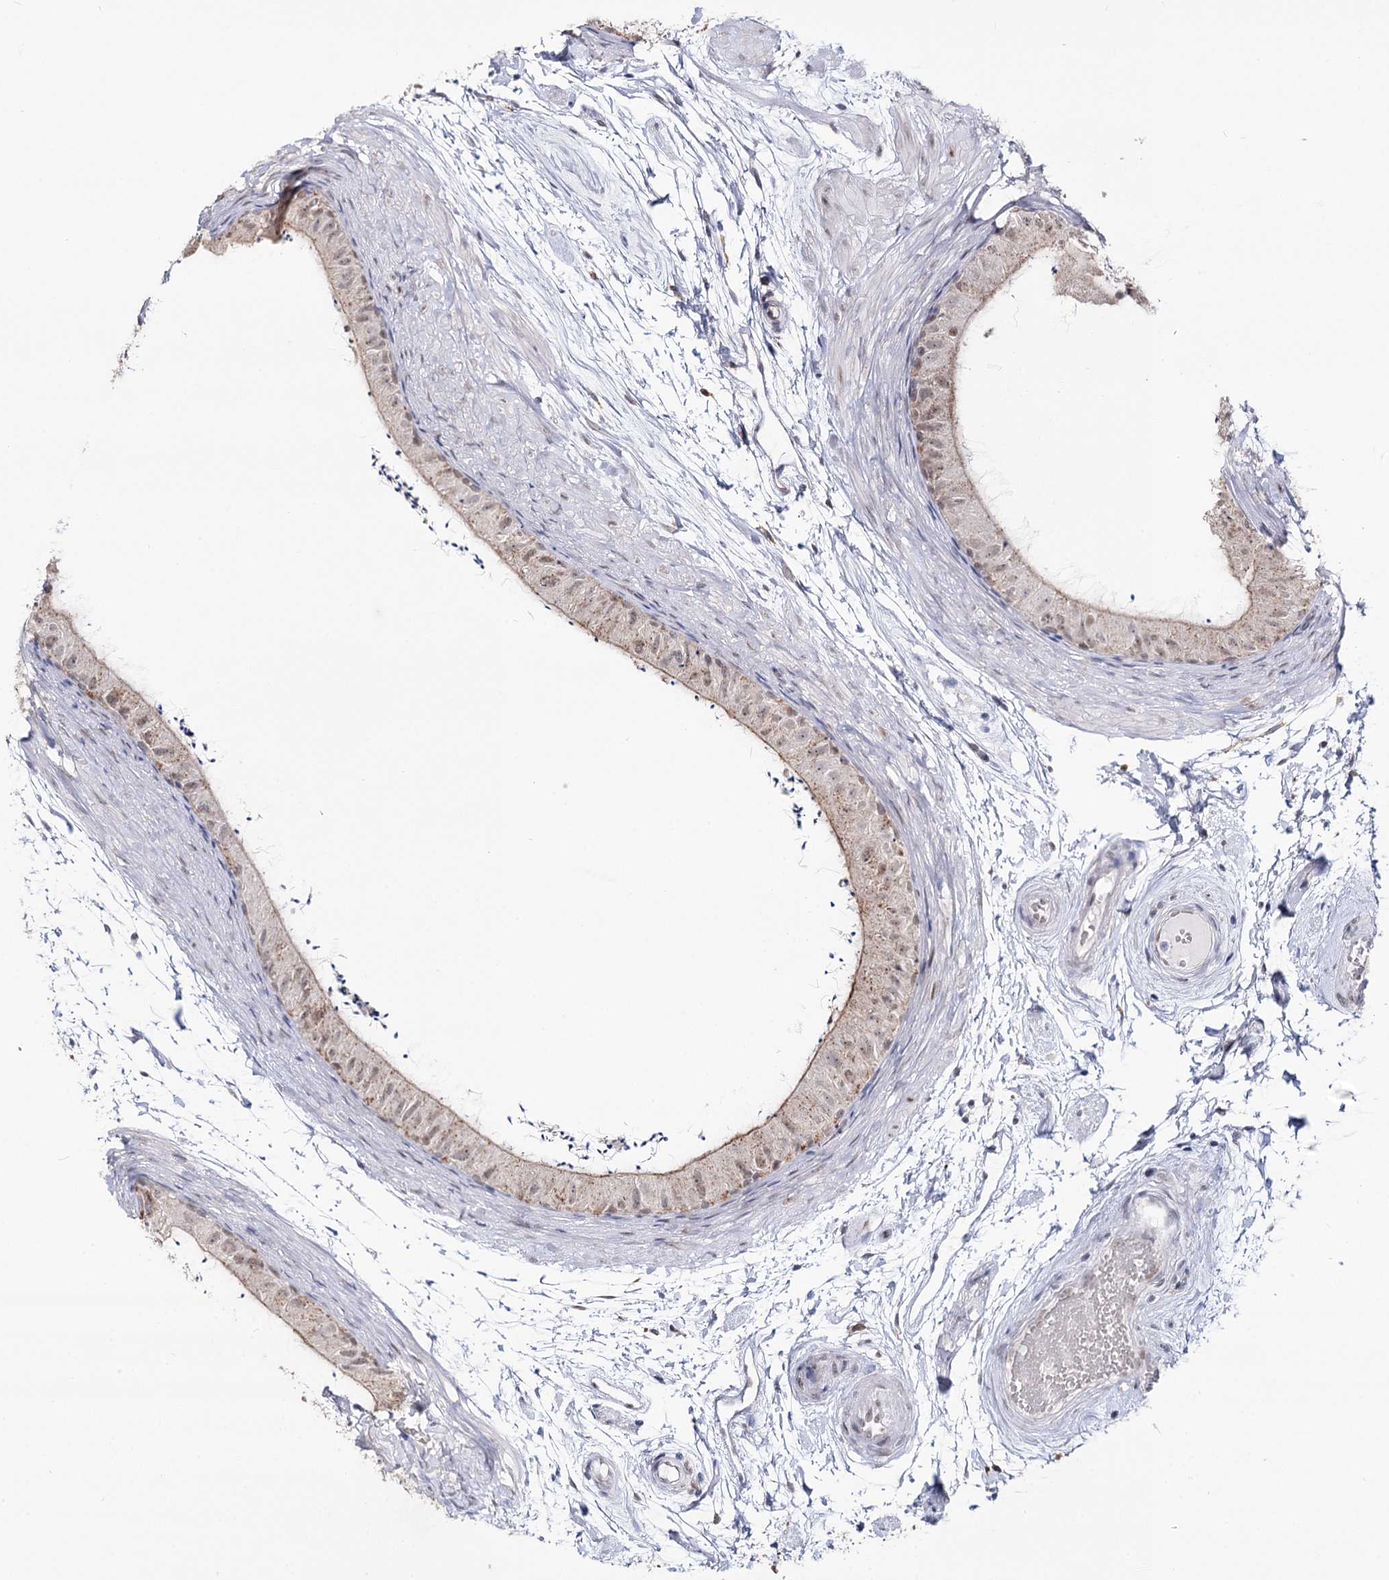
{"staining": {"intensity": "moderate", "quantity": "25%-75%", "location": "cytoplasmic/membranous,nuclear"}, "tissue": "epididymis", "cell_type": "Glandular cells", "image_type": "normal", "snomed": [{"axis": "morphology", "description": "Normal tissue, NOS"}, {"axis": "topography", "description": "Epididymis"}], "caption": "High-power microscopy captured an IHC micrograph of unremarkable epididymis, revealing moderate cytoplasmic/membranous,nuclear staining in about 25%-75% of glandular cells.", "gene": "VGLL4", "patient": {"sex": "male", "age": 50}}